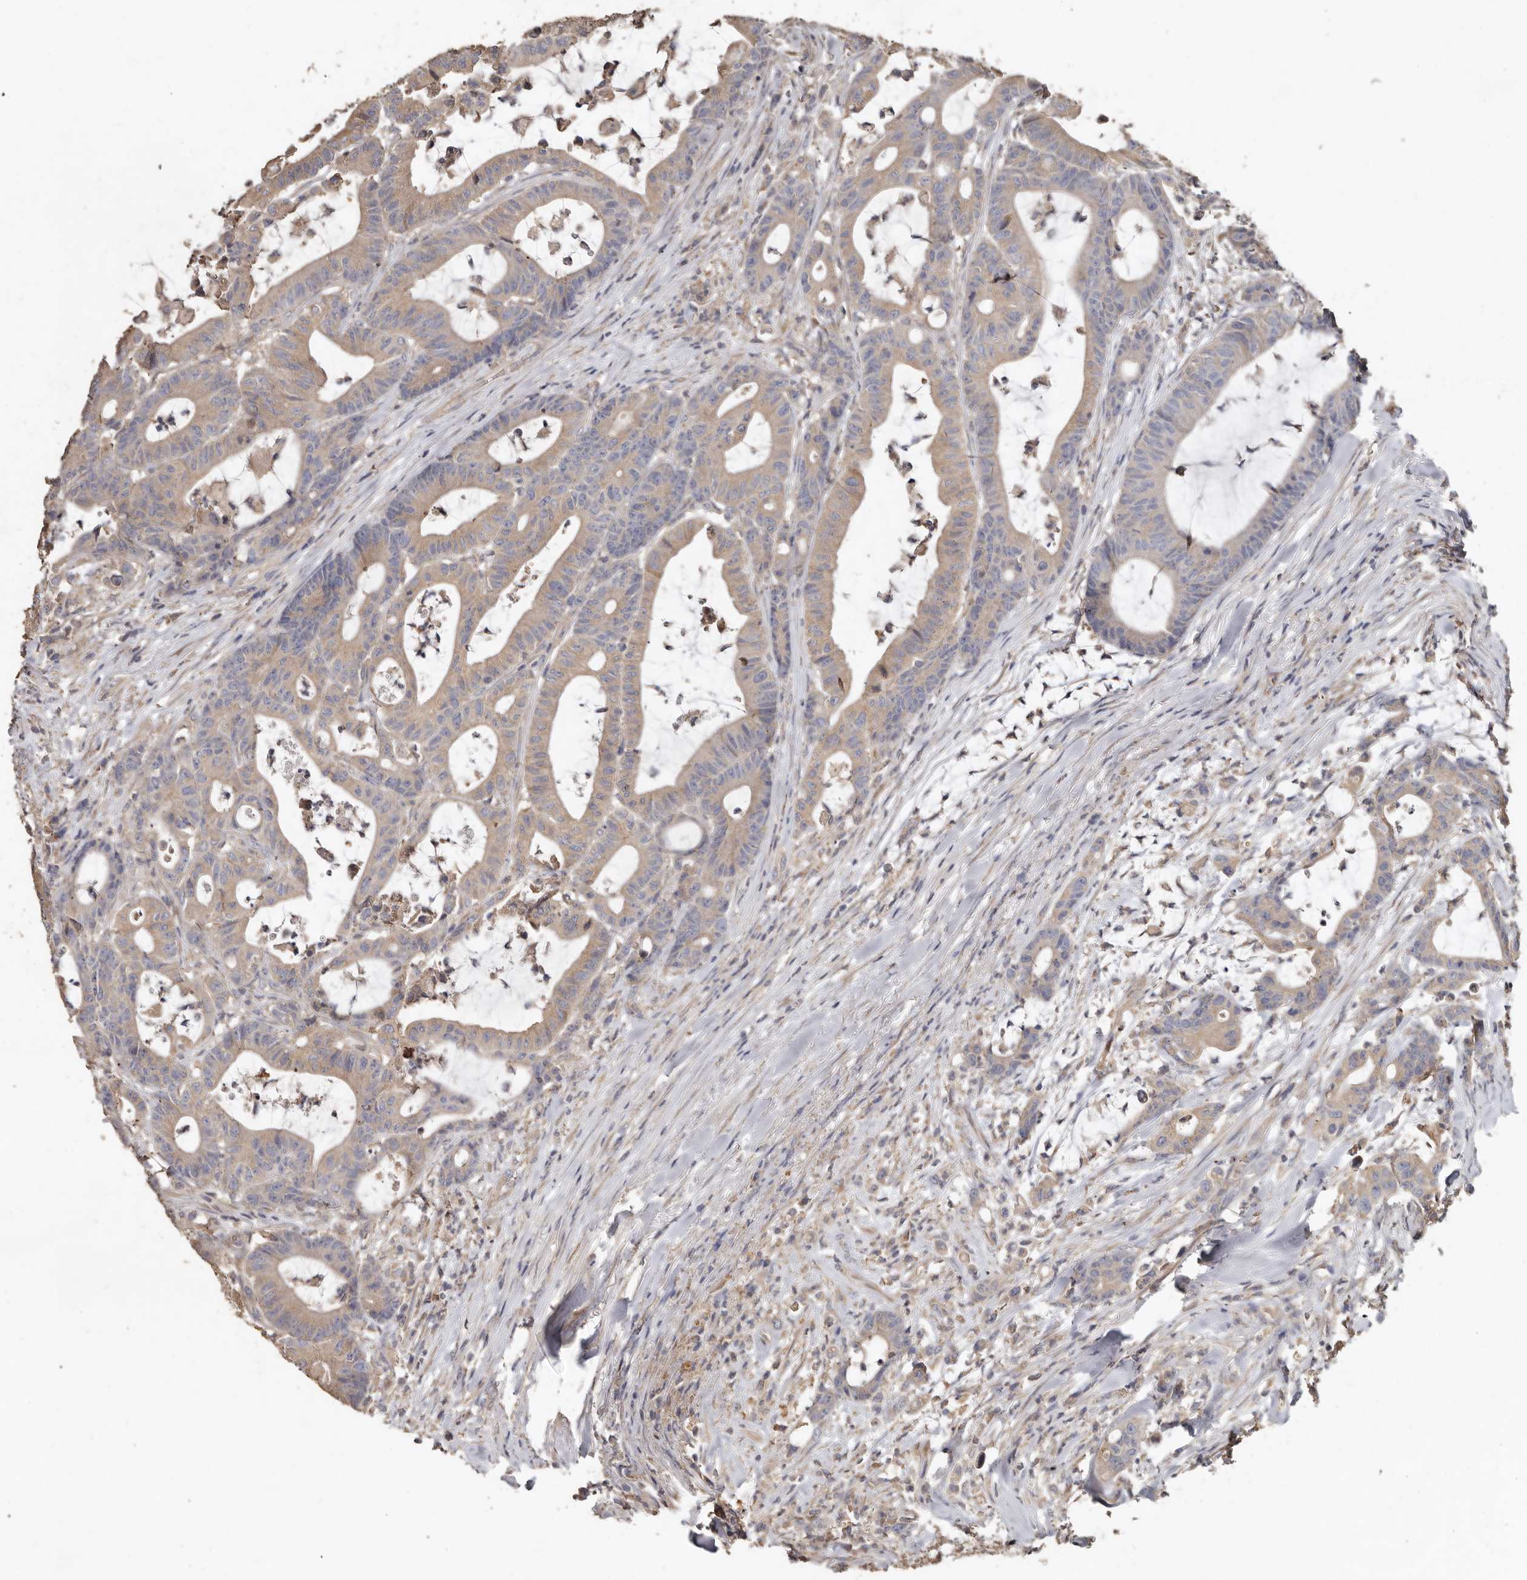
{"staining": {"intensity": "weak", "quantity": ">75%", "location": "cytoplasmic/membranous"}, "tissue": "colorectal cancer", "cell_type": "Tumor cells", "image_type": "cancer", "snomed": [{"axis": "morphology", "description": "Adenocarcinoma, NOS"}, {"axis": "topography", "description": "Colon"}], "caption": "Approximately >75% of tumor cells in human colorectal cancer (adenocarcinoma) exhibit weak cytoplasmic/membranous protein positivity as visualized by brown immunohistochemical staining.", "gene": "FLCN", "patient": {"sex": "female", "age": 84}}